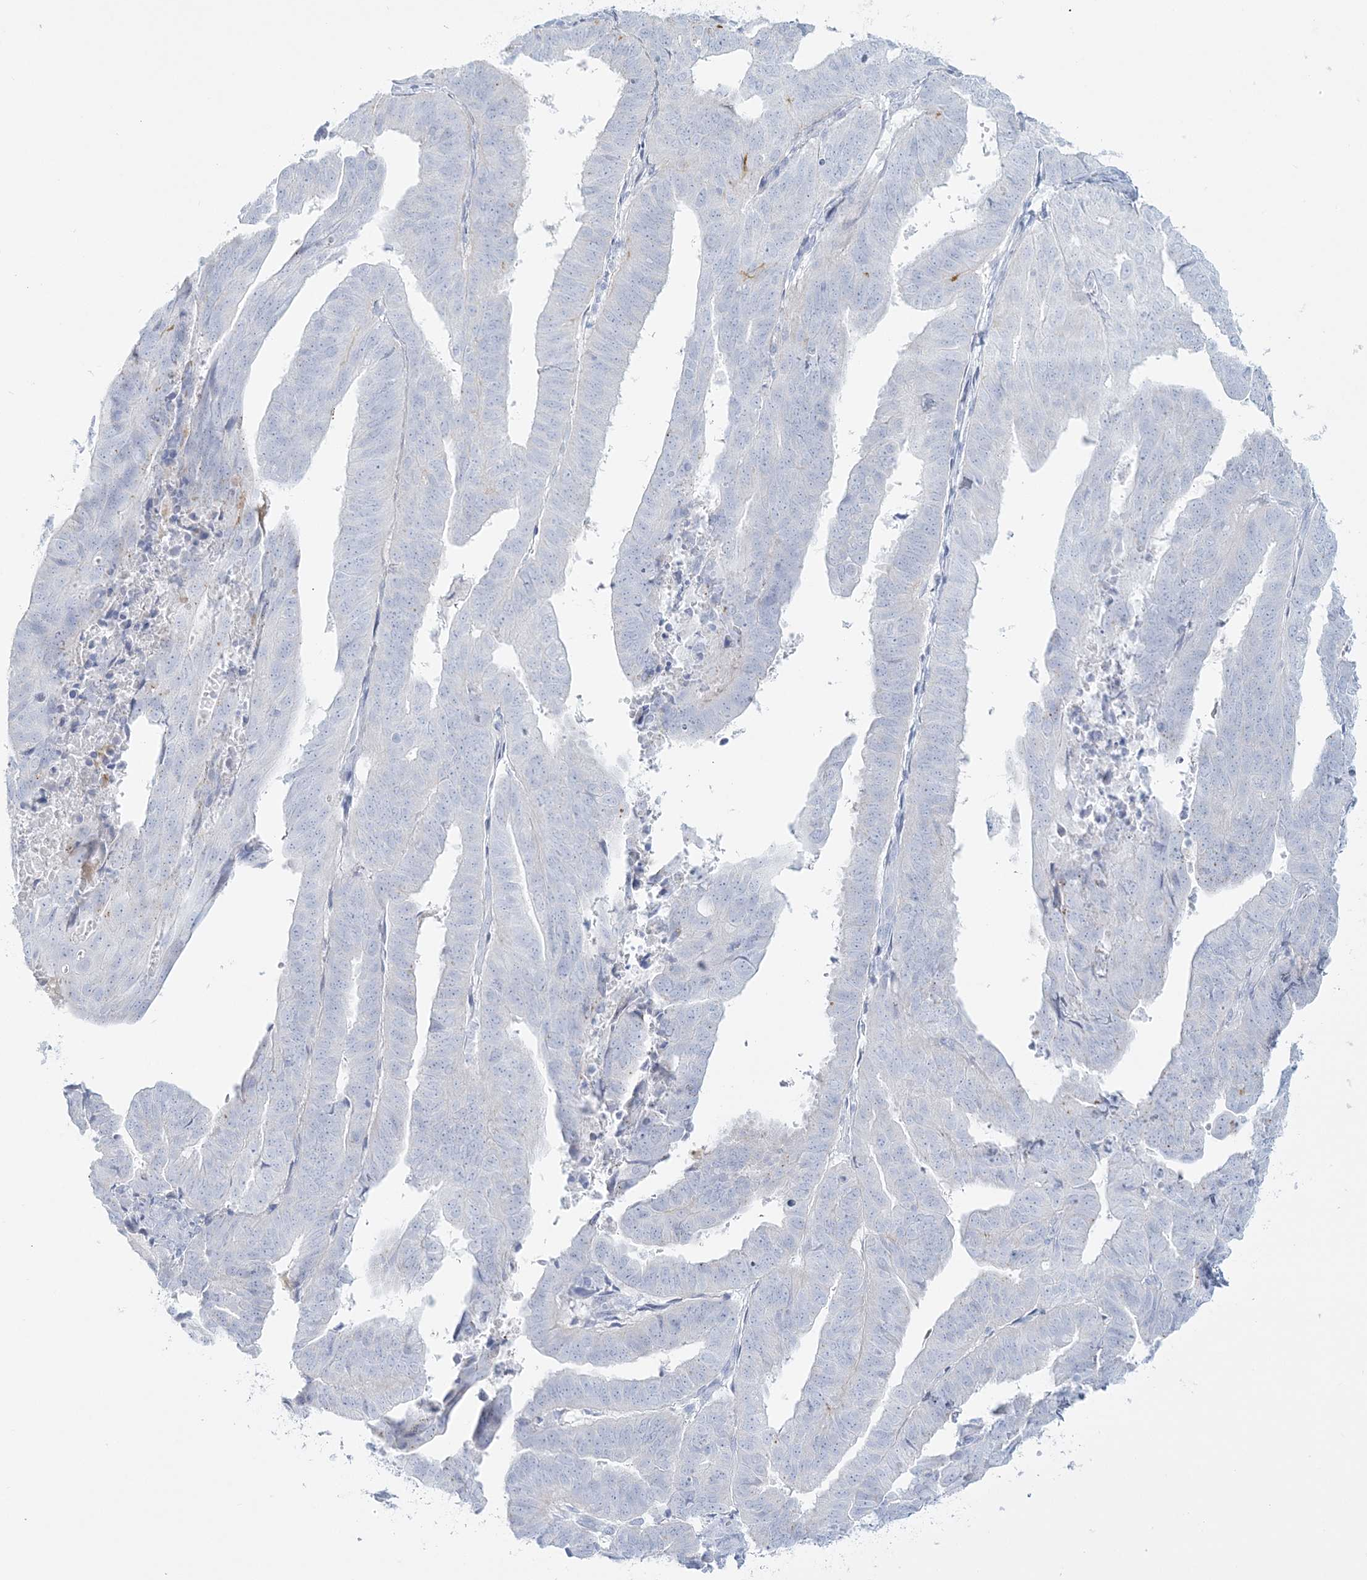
{"staining": {"intensity": "negative", "quantity": "none", "location": "none"}, "tissue": "endometrial cancer", "cell_type": "Tumor cells", "image_type": "cancer", "snomed": [{"axis": "morphology", "description": "Adenocarcinoma, NOS"}, {"axis": "topography", "description": "Uterus"}], "caption": "The histopathology image displays no staining of tumor cells in endometrial cancer.", "gene": "ADGB", "patient": {"sex": "female", "age": 77}}